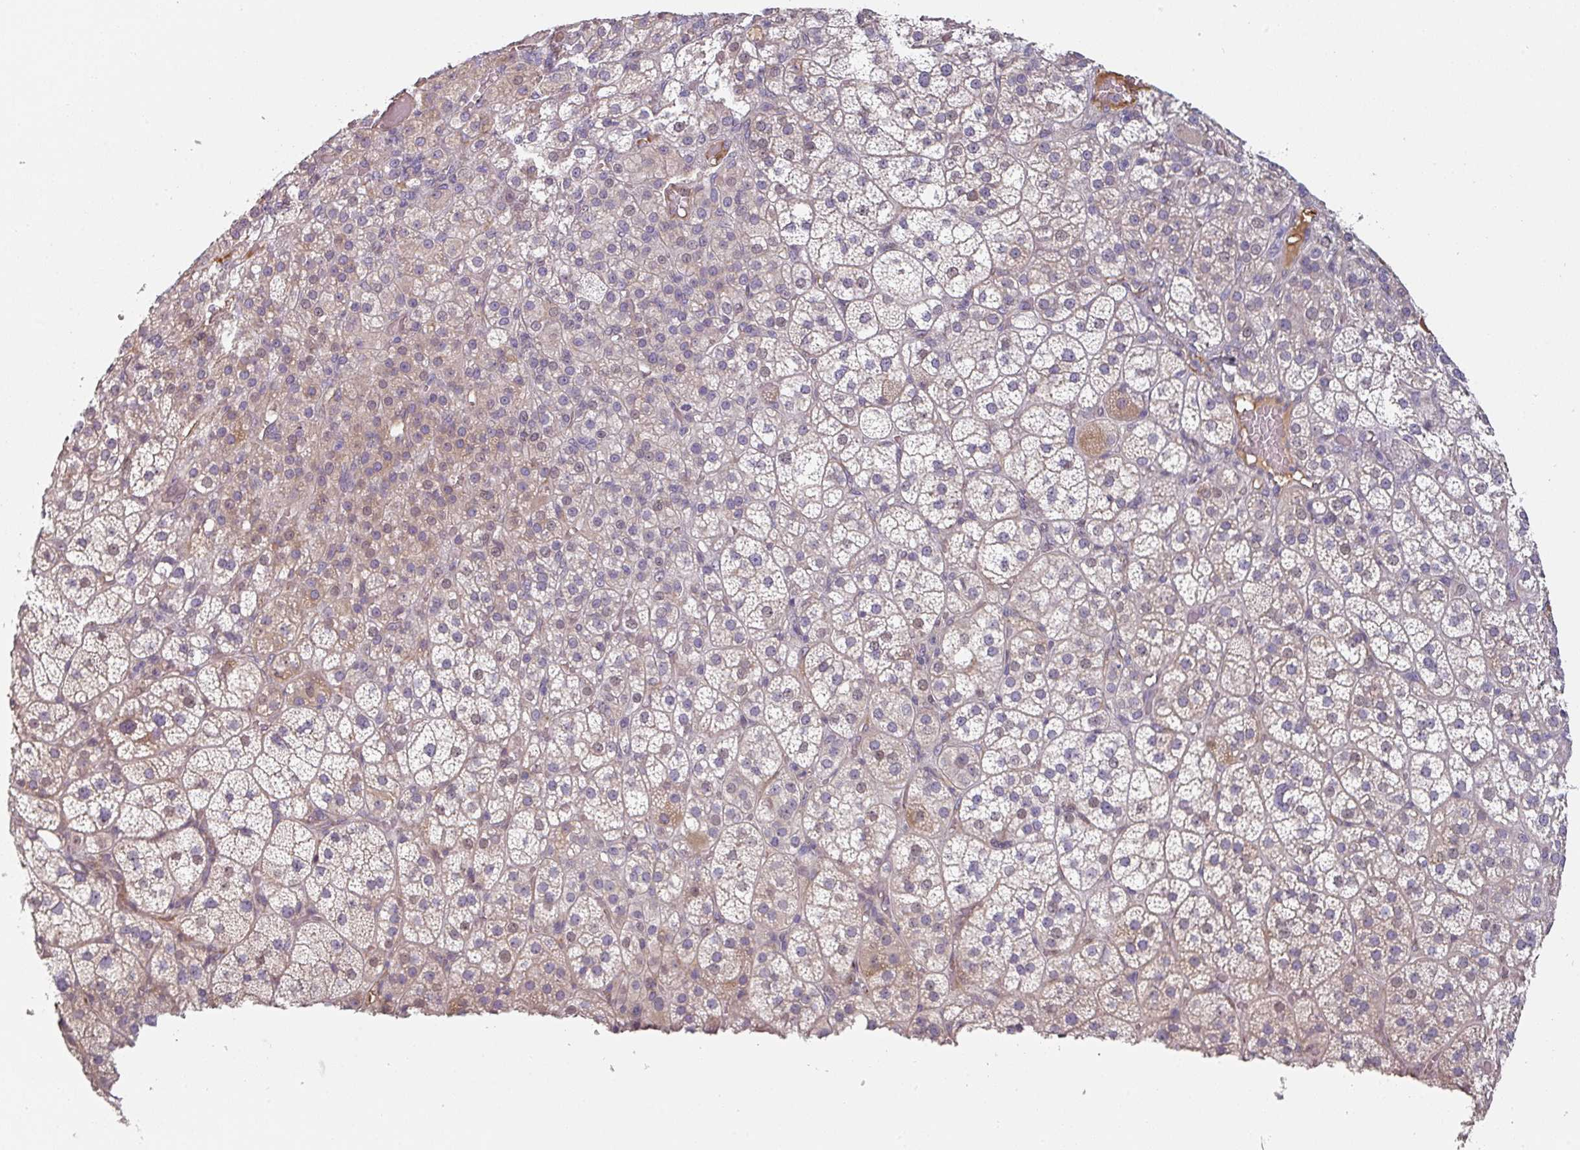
{"staining": {"intensity": "weak", "quantity": "25%-75%", "location": "cytoplasmic/membranous"}, "tissue": "adrenal gland", "cell_type": "Glandular cells", "image_type": "normal", "snomed": [{"axis": "morphology", "description": "Normal tissue, NOS"}, {"axis": "topography", "description": "Adrenal gland"}], "caption": "Adrenal gland stained with a protein marker displays weak staining in glandular cells.", "gene": "CEP78", "patient": {"sex": "female", "age": 60}}